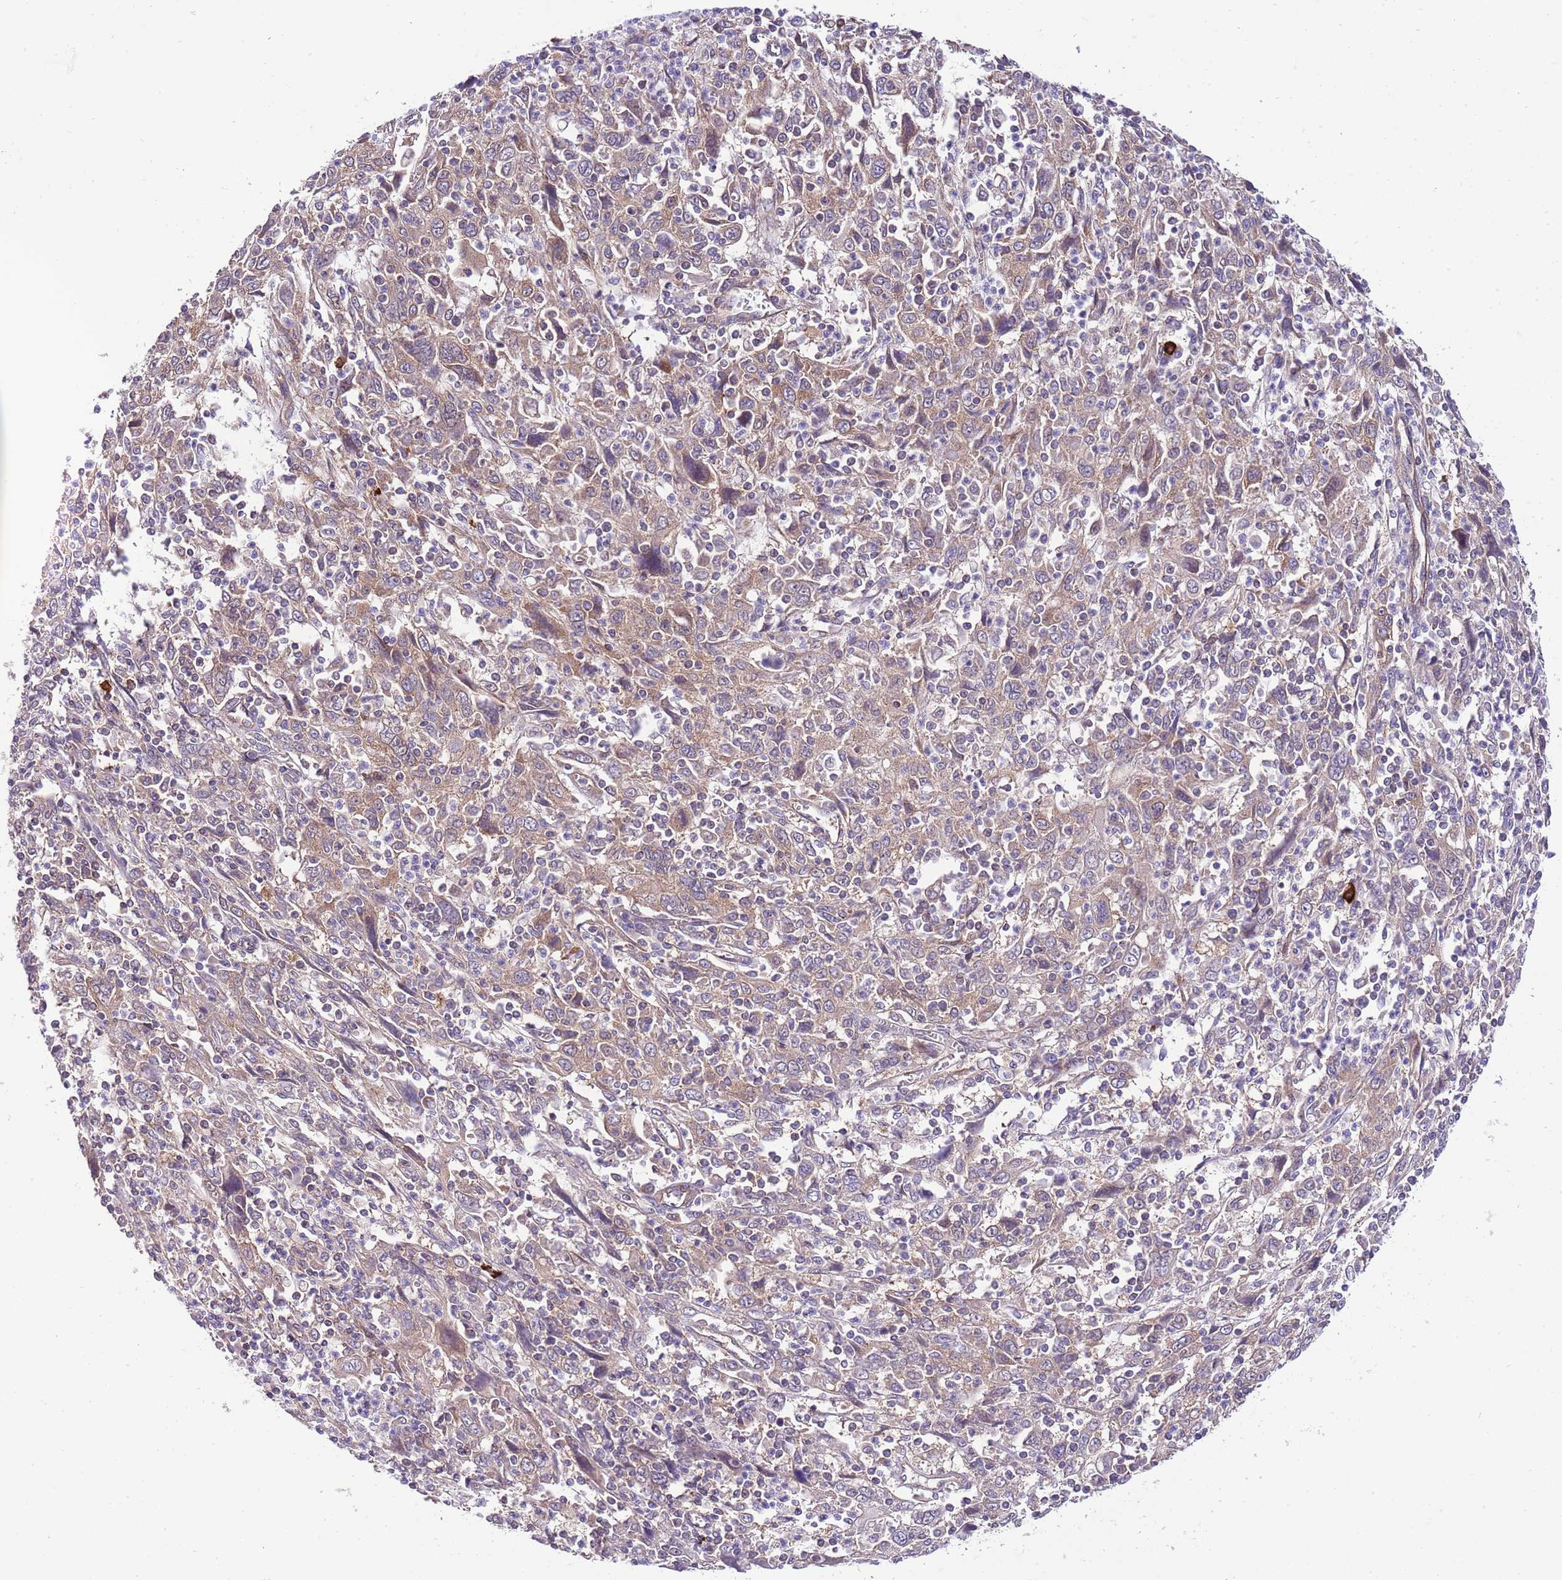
{"staining": {"intensity": "weak", "quantity": "25%-75%", "location": "cytoplasmic/membranous"}, "tissue": "cervical cancer", "cell_type": "Tumor cells", "image_type": "cancer", "snomed": [{"axis": "morphology", "description": "Squamous cell carcinoma, NOS"}, {"axis": "topography", "description": "Cervix"}], "caption": "Cervical squamous cell carcinoma stained with a protein marker reveals weak staining in tumor cells.", "gene": "DONSON", "patient": {"sex": "female", "age": 46}}